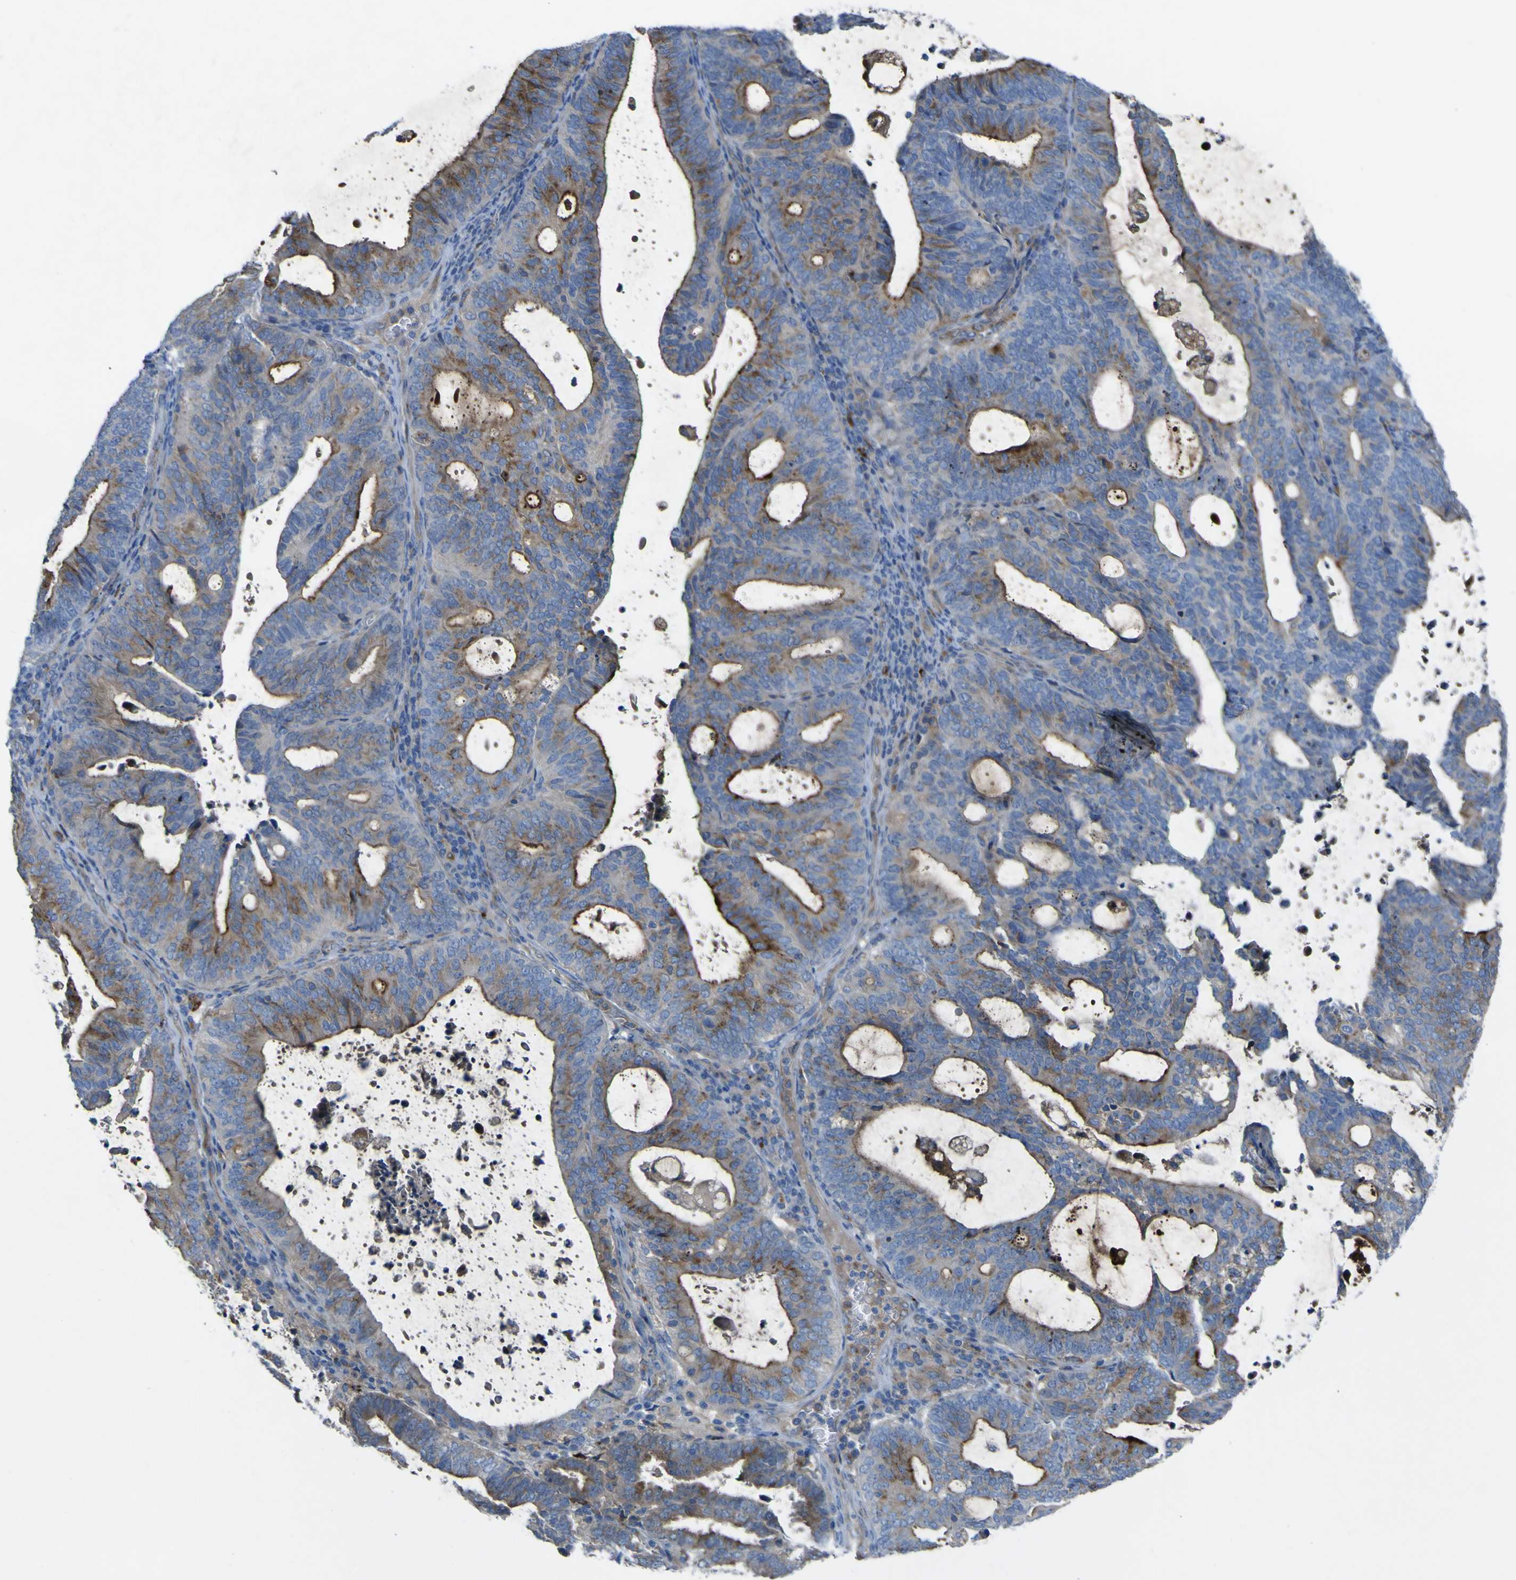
{"staining": {"intensity": "moderate", "quantity": "25%-75%", "location": "cytoplasmic/membranous"}, "tissue": "endometrial cancer", "cell_type": "Tumor cells", "image_type": "cancer", "snomed": [{"axis": "morphology", "description": "Adenocarcinoma, NOS"}, {"axis": "topography", "description": "Uterus"}], "caption": "IHC of human adenocarcinoma (endometrial) reveals medium levels of moderate cytoplasmic/membranous staining in approximately 25%-75% of tumor cells. Using DAB (brown) and hematoxylin (blue) stains, captured at high magnification using brightfield microscopy.", "gene": "CST3", "patient": {"sex": "female", "age": 83}}